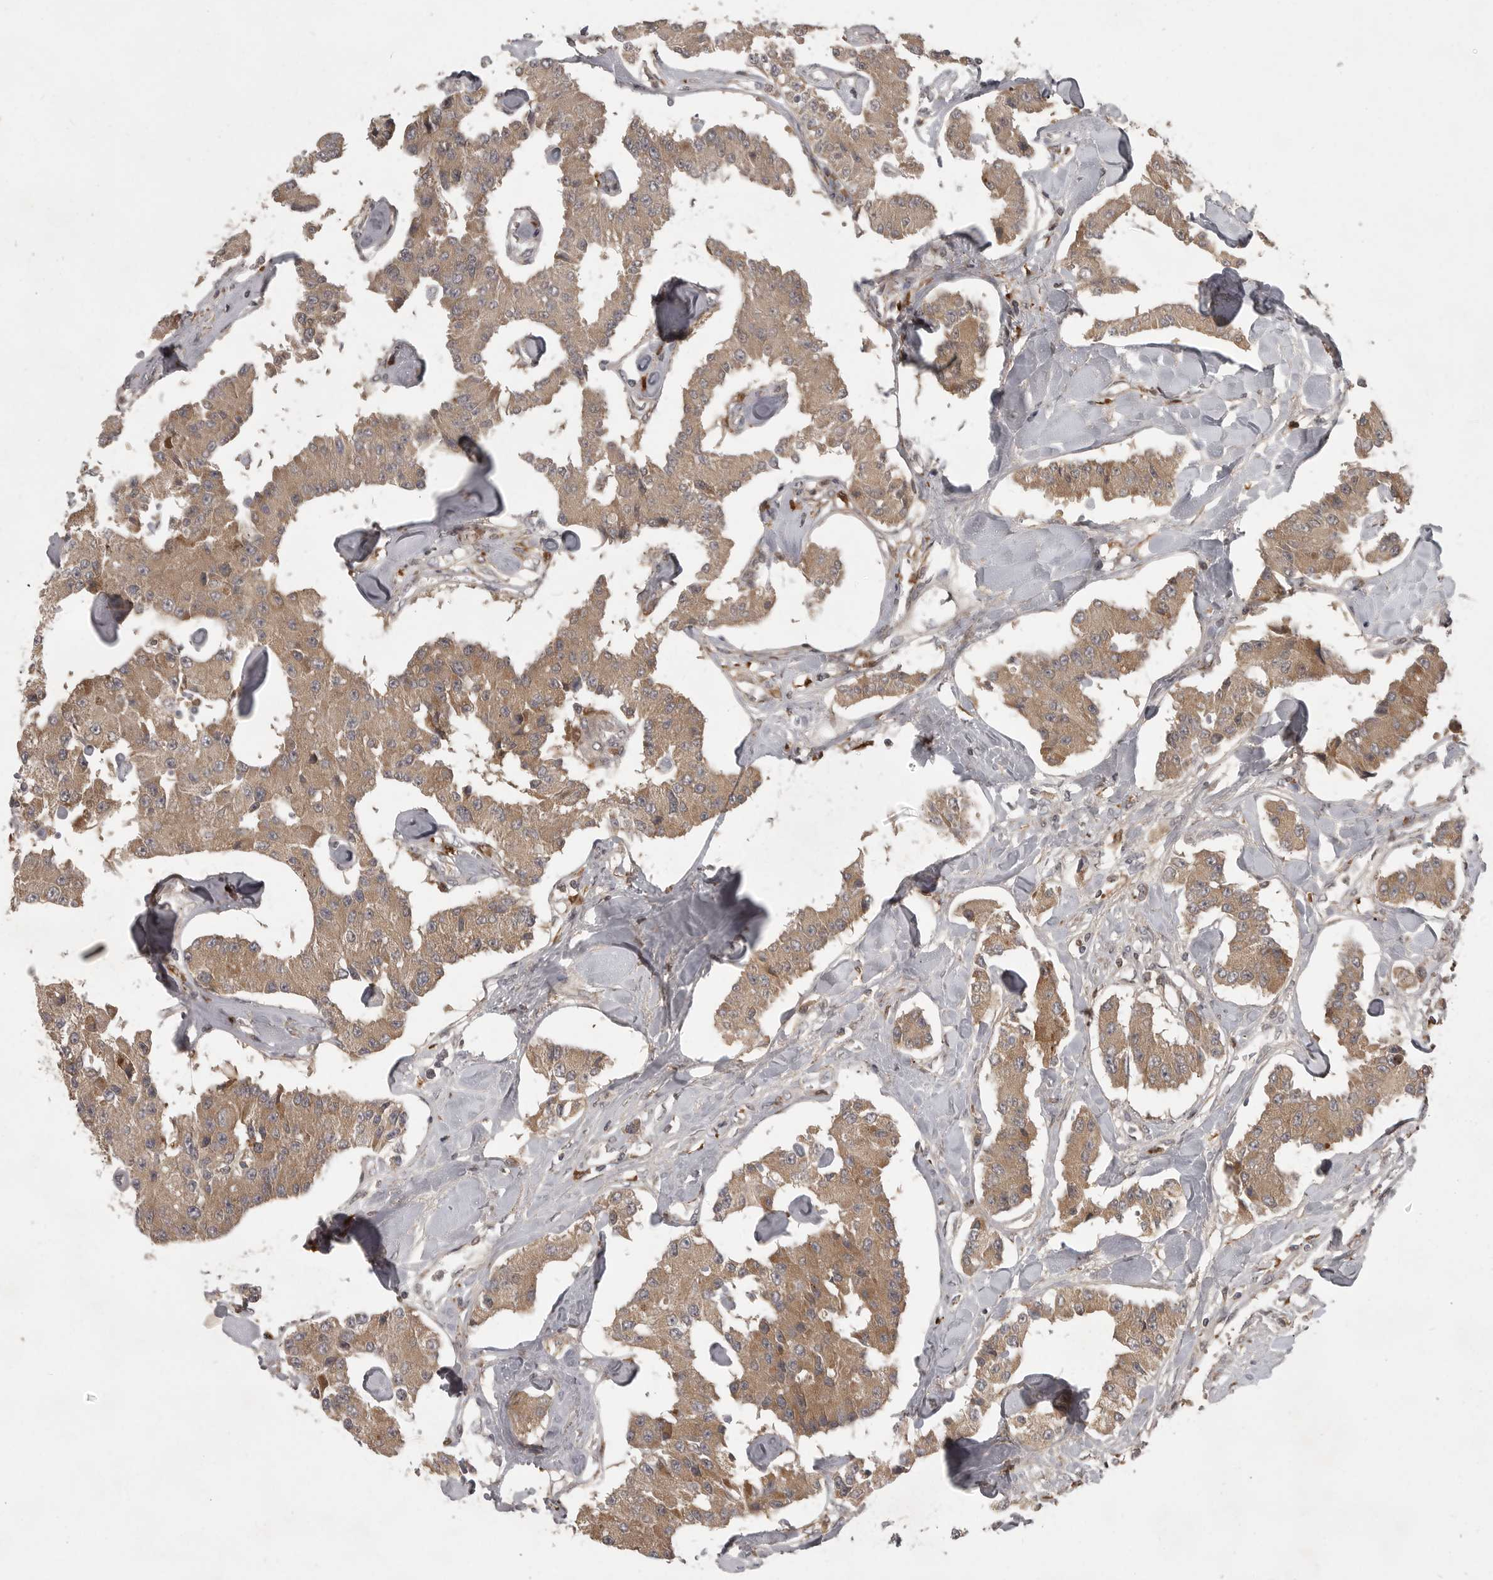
{"staining": {"intensity": "moderate", "quantity": ">75%", "location": "cytoplasmic/membranous"}, "tissue": "carcinoid", "cell_type": "Tumor cells", "image_type": "cancer", "snomed": [{"axis": "morphology", "description": "Carcinoid, malignant, NOS"}, {"axis": "topography", "description": "Pancreas"}], "caption": "This image displays carcinoid stained with immunohistochemistry (IHC) to label a protein in brown. The cytoplasmic/membranous of tumor cells show moderate positivity for the protein. Nuclei are counter-stained blue.", "gene": "GPR31", "patient": {"sex": "male", "age": 41}}